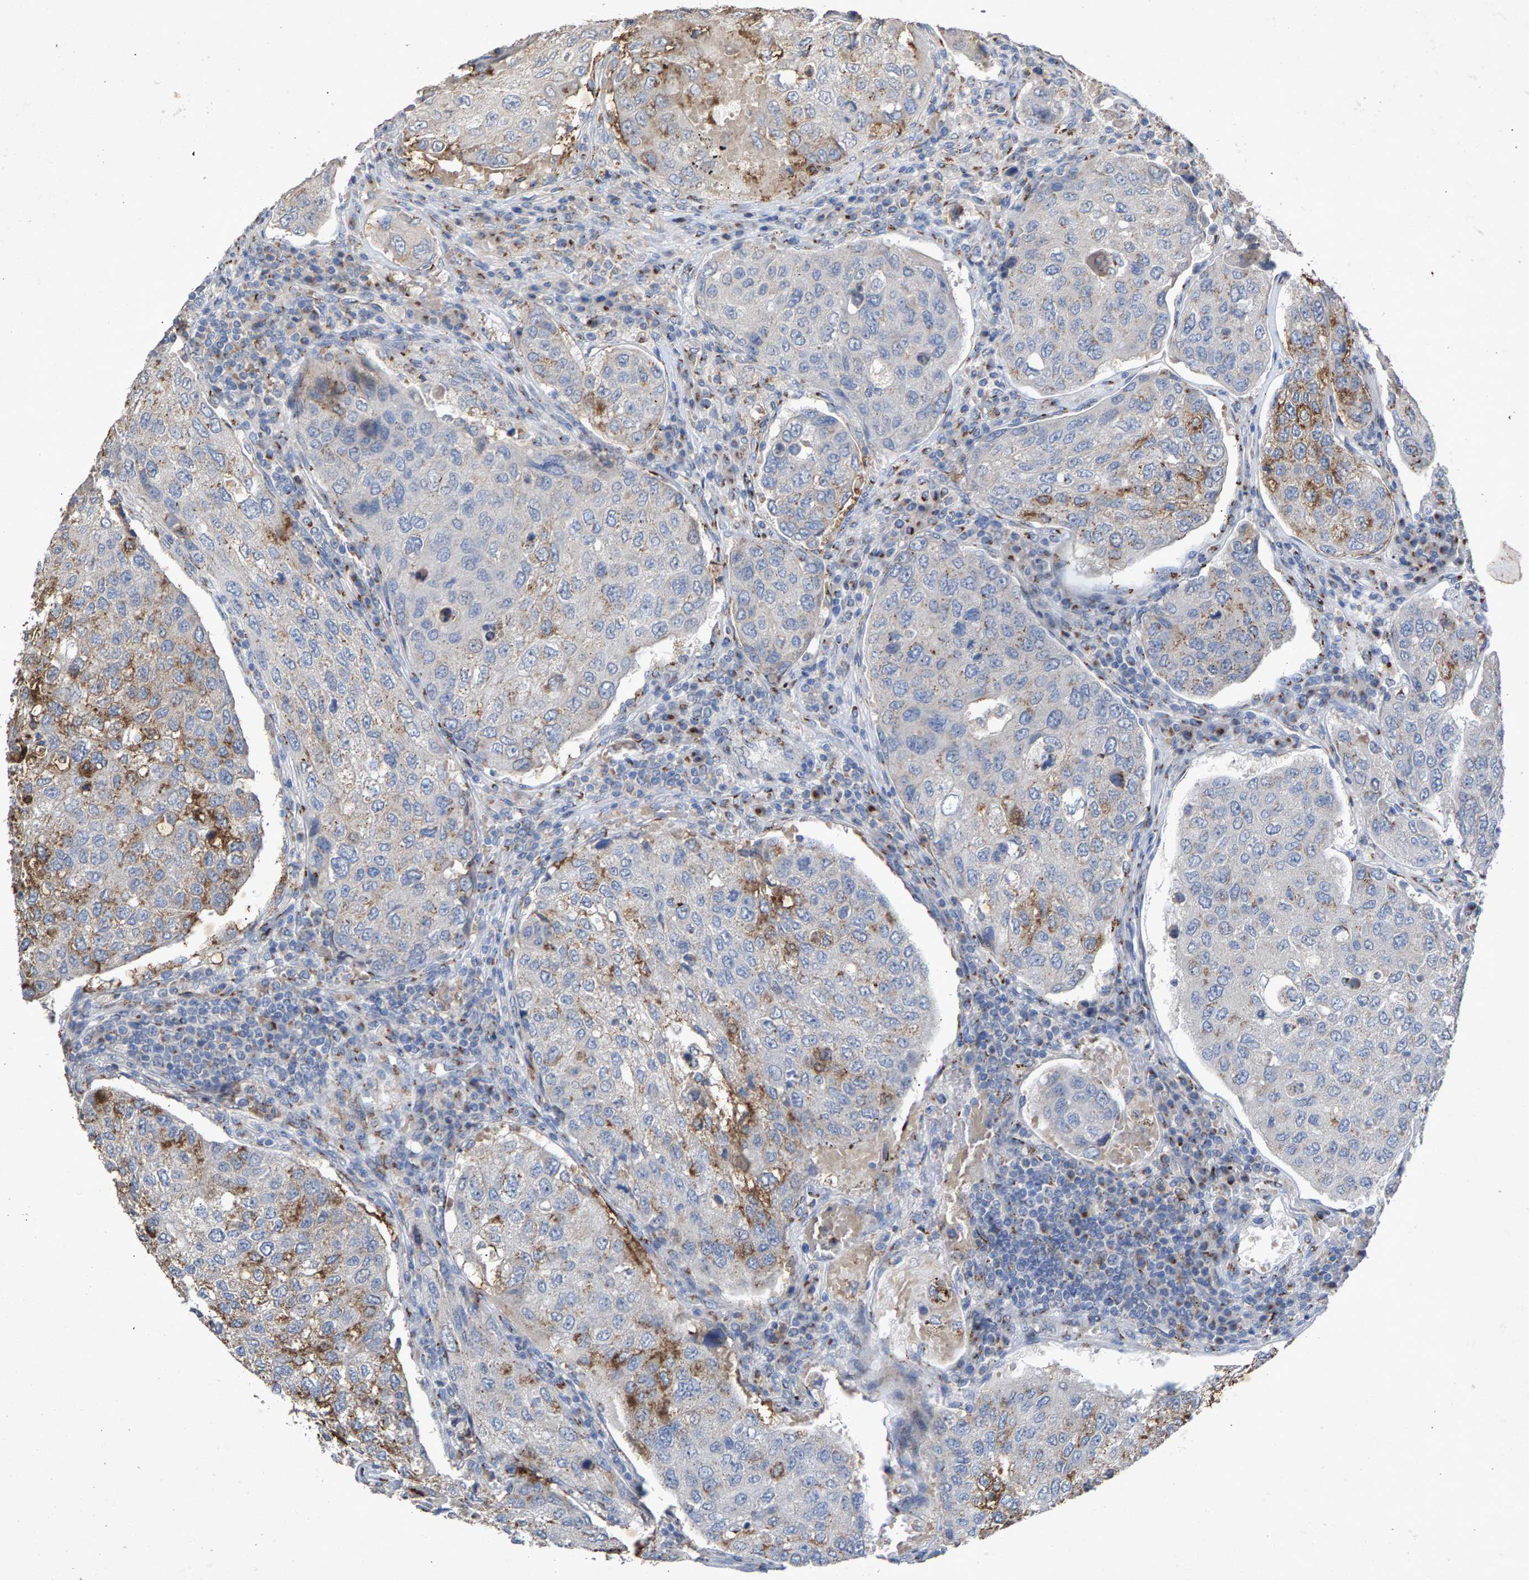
{"staining": {"intensity": "moderate", "quantity": "<25%", "location": "cytoplasmic/membranous"}, "tissue": "urothelial cancer", "cell_type": "Tumor cells", "image_type": "cancer", "snomed": [{"axis": "morphology", "description": "Urothelial carcinoma, High grade"}, {"axis": "topography", "description": "Lymph node"}, {"axis": "topography", "description": "Urinary bladder"}], "caption": "Protein expression analysis of human high-grade urothelial carcinoma reveals moderate cytoplasmic/membranous positivity in approximately <25% of tumor cells. The staining is performed using DAB (3,3'-diaminobenzidine) brown chromogen to label protein expression. The nuclei are counter-stained blue using hematoxylin.", "gene": "MAN2A1", "patient": {"sex": "male", "age": 51}}